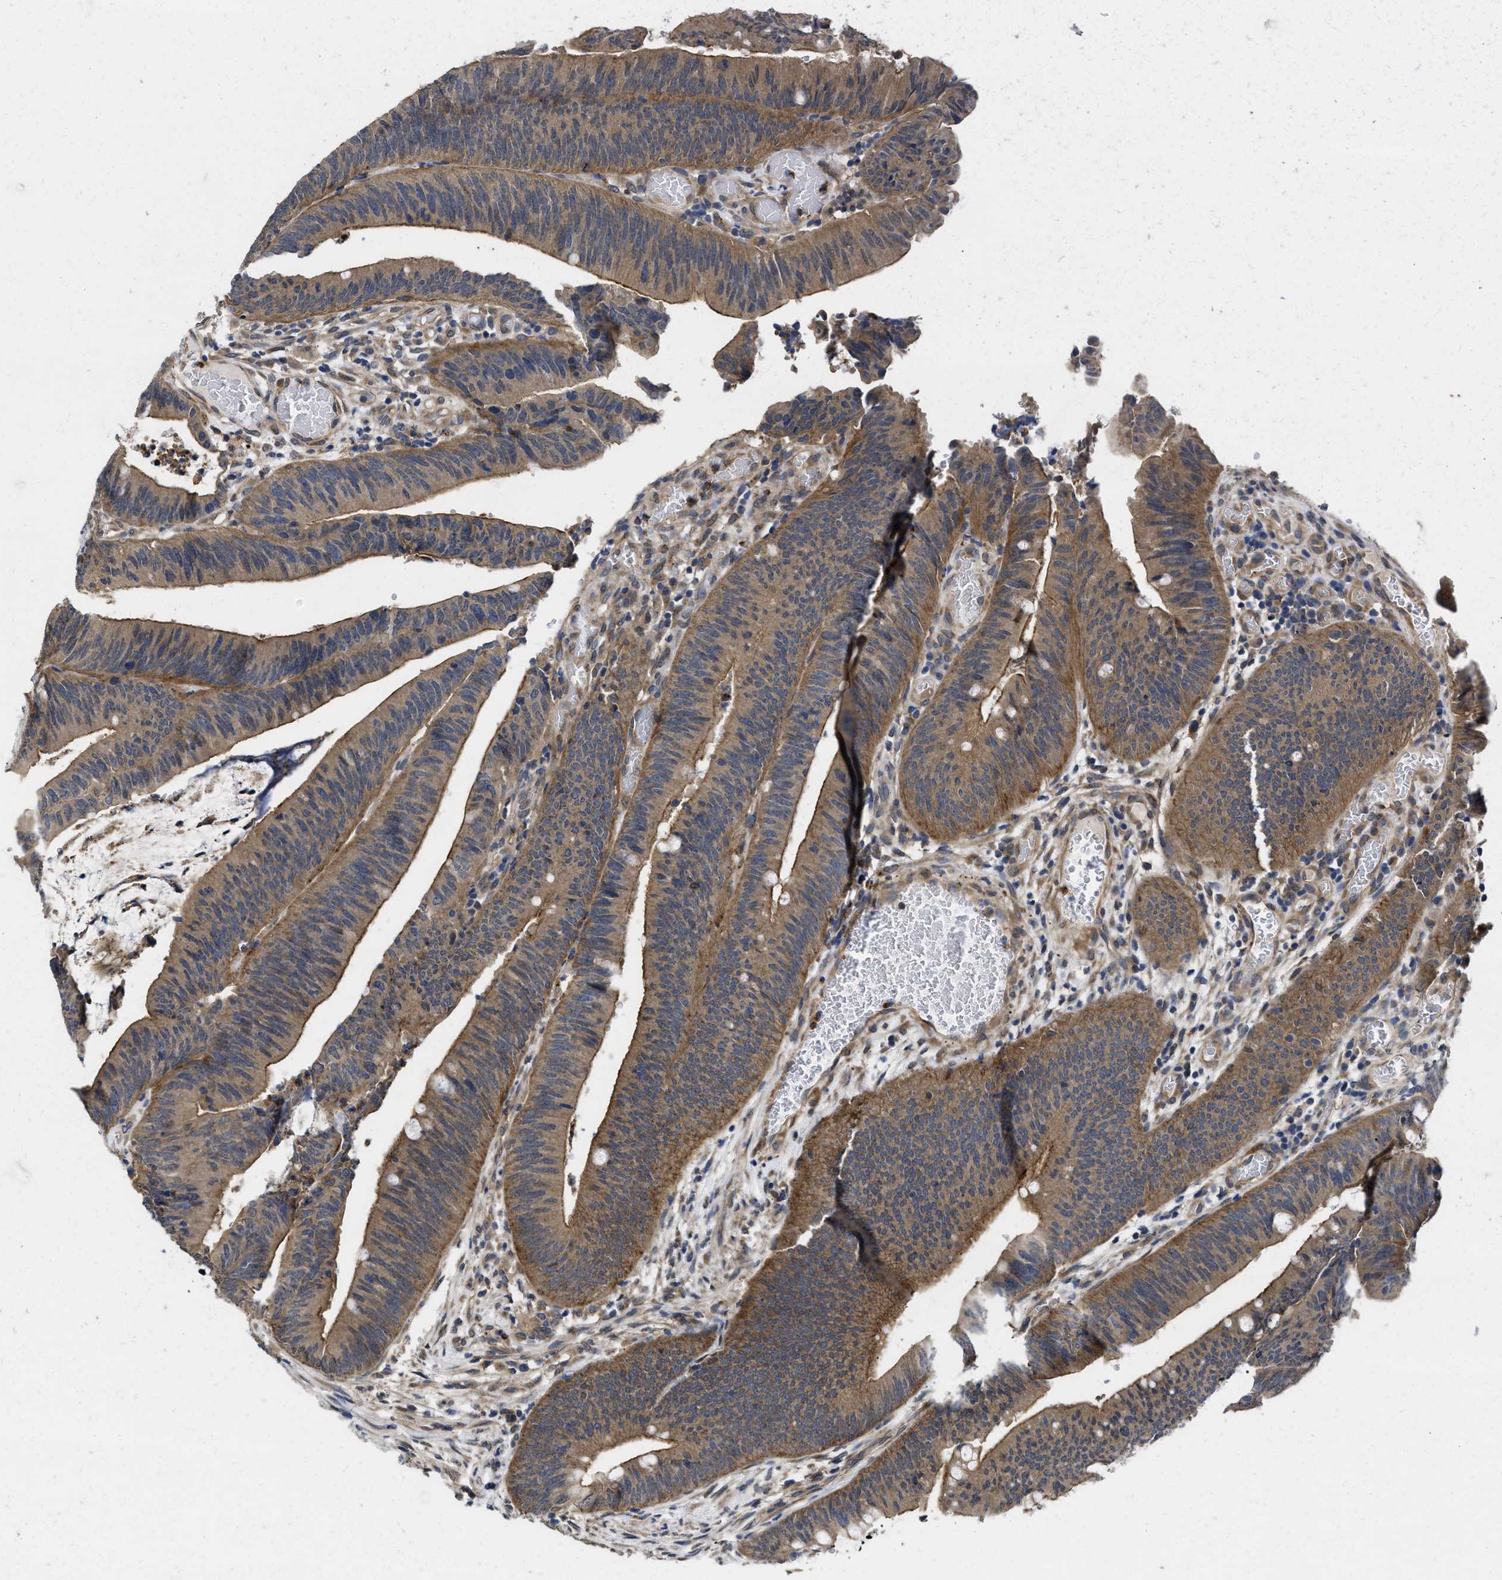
{"staining": {"intensity": "moderate", "quantity": ">75%", "location": "cytoplasmic/membranous"}, "tissue": "colorectal cancer", "cell_type": "Tumor cells", "image_type": "cancer", "snomed": [{"axis": "morphology", "description": "Normal tissue, NOS"}, {"axis": "morphology", "description": "Adenocarcinoma, NOS"}, {"axis": "topography", "description": "Rectum"}], "caption": "A micrograph of human colorectal cancer (adenocarcinoma) stained for a protein shows moderate cytoplasmic/membranous brown staining in tumor cells.", "gene": "PKD2", "patient": {"sex": "female", "age": 66}}